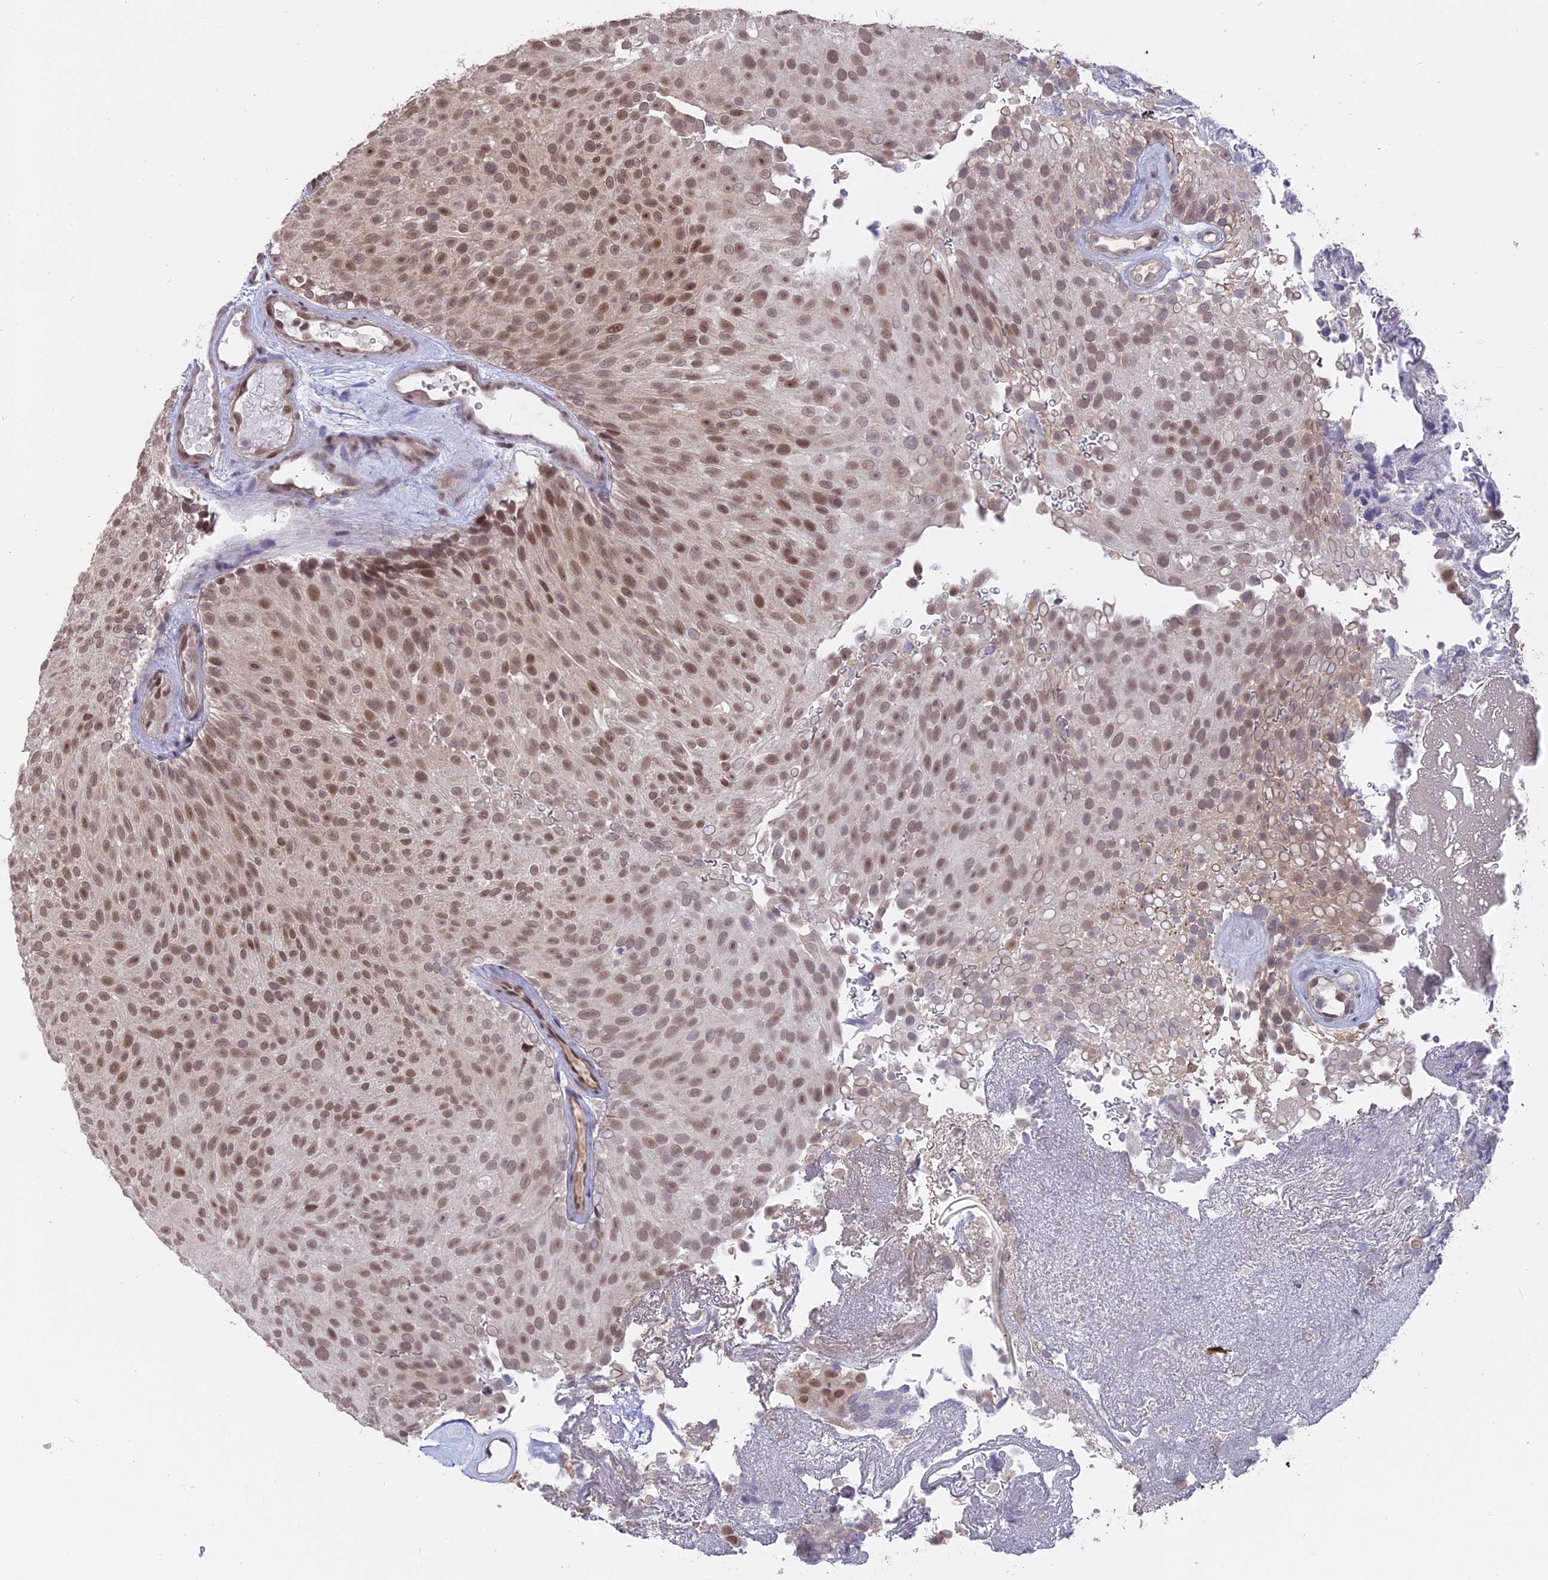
{"staining": {"intensity": "moderate", "quantity": ">75%", "location": "nuclear"}, "tissue": "urothelial cancer", "cell_type": "Tumor cells", "image_type": "cancer", "snomed": [{"axis": "morphology", "description": "Urothelial carcinoma, Low grade"}, {"axis": "topography", "description": "Urinary bladder"}], "caption": "Immunohistochemical staining of human low-grade urothelial carcinoma displays medium levels of moderate nuclear protein expression in approximately >75% of tumor cells.", "gene": "NR1H3", "patient": {"sex": "male", "age": 78}}